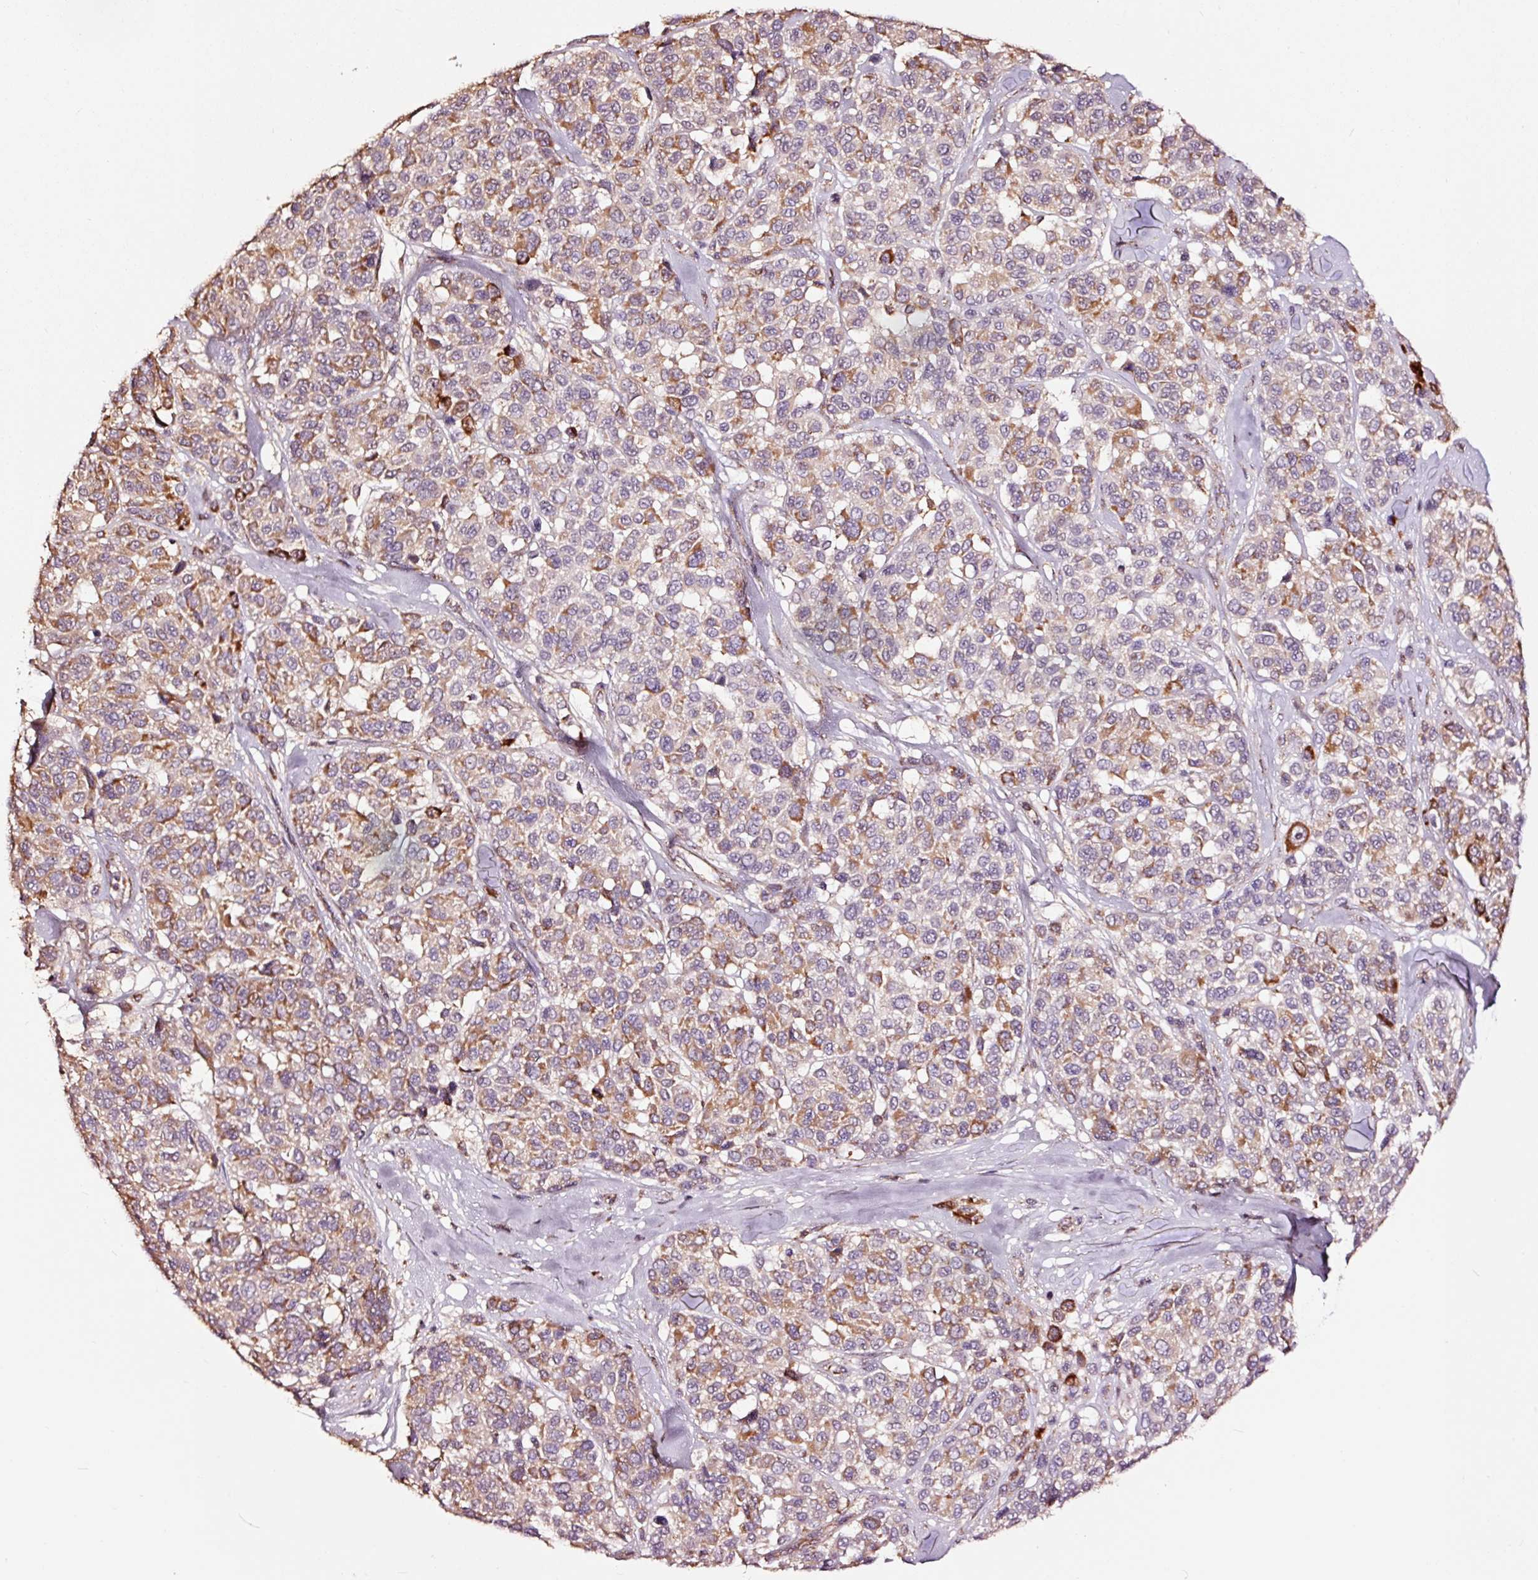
{"staining": {"intensity": "moderate", "quantity": "25%-75%", "location": "cytoplasmic/membranous"}, "tissue": "melanoma", "cell_type": "Tumor cells", "image_type": "cancer", "snomed": [{"axis": "morphology", "description": "Malignant melanoma, NOS"}, {"axis": "topography", "description": "Skin"}], "caption": "A micrograph of human melanoma stained for a protein displays moderate cytoplasmic/membranous brown staining in tumor cells. Immunohistochemistry stains the protein of interest in brown and the nuclei are stained blue.", "gene": "TPM1", "patient": {"sex": "female", "age": 66}}